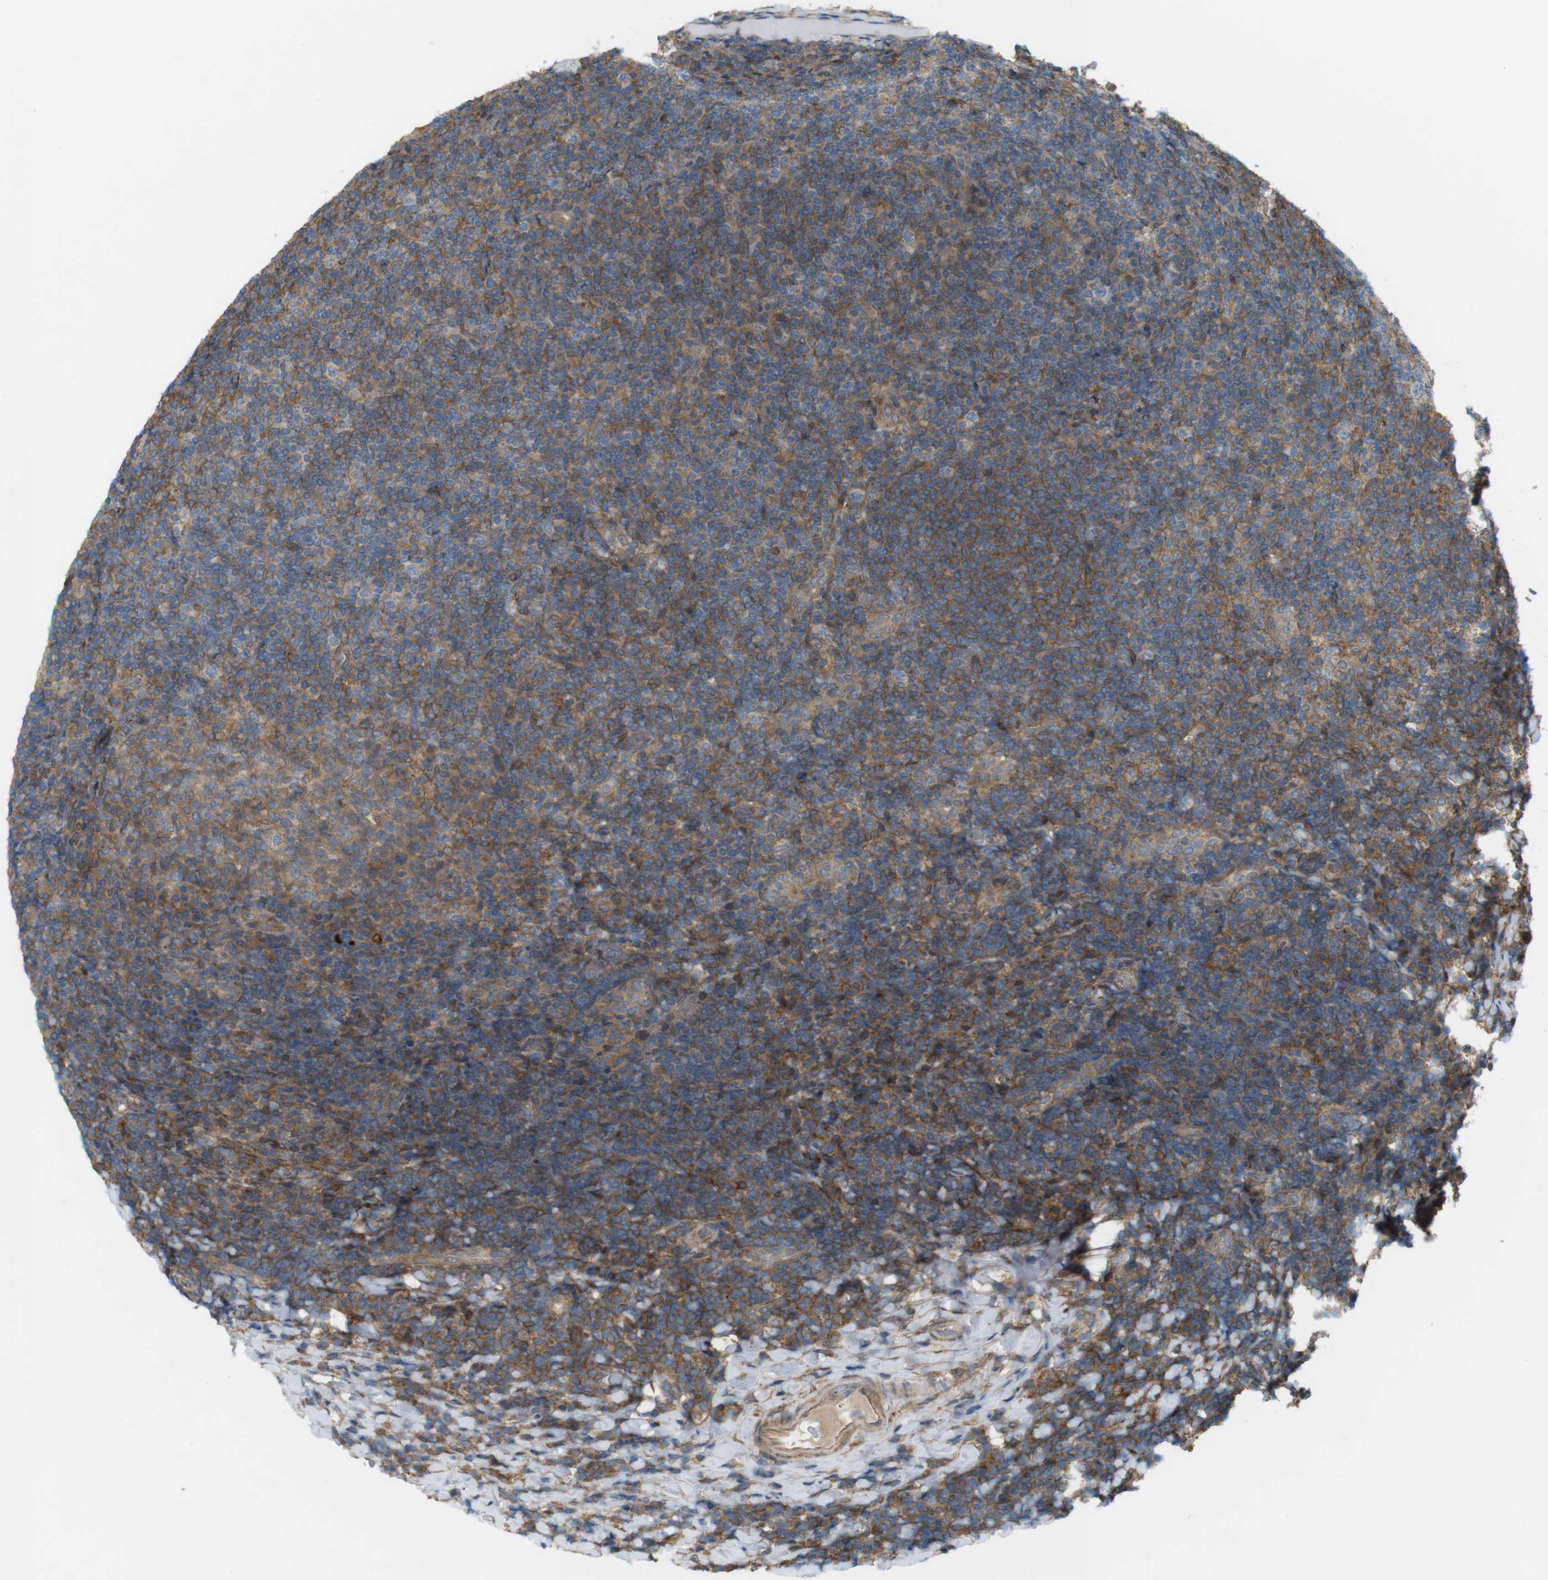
{"staining": {"intensity": "moderate", "quantity": "25%-75%", "location": "cytoplasmic/membranous"}, "tissue": "tonsil", "cell_type": "Germinal center cells", "image_type": "normal", "snomed": [{"axis": "morphology", "description": "Normal tissue, NOS"}, {"axis": "topography", "description": "Tonsil"}], "caption": "DAB (3,3'-diaminobenzidine) immunohistochemical staining of normal human tonsil shows moderate cytoplasmic/membranous protein staining in approximately 25%-75% of germinal center cells.", "gene": "DDAH2", "patient": {"sex": "male", "age": 37}}